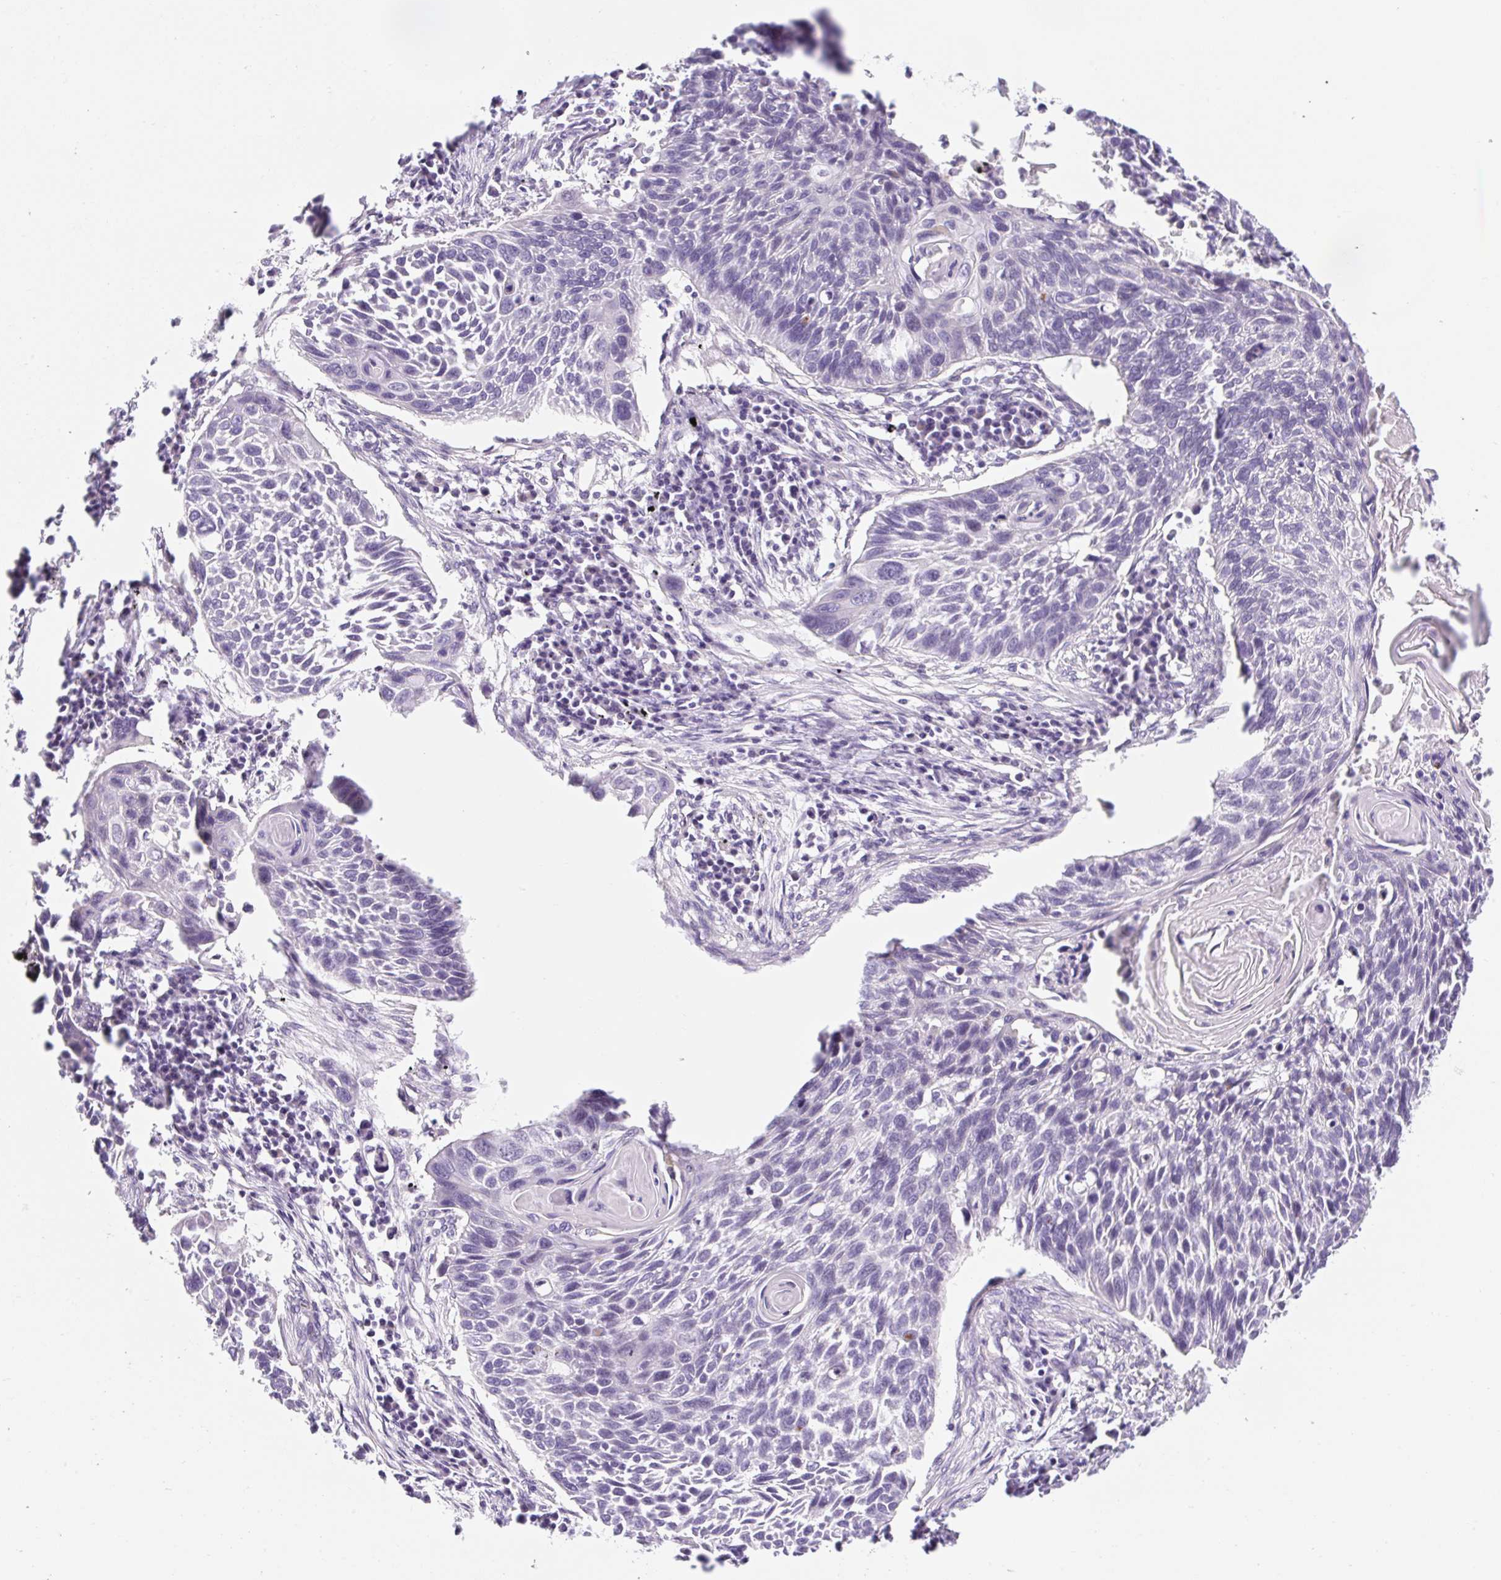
{"staining": {"intensity": "negative", "quantity": "none", "location": "none"}, "tissue": "lung cancer", "cell_type": "Tumor cells", "image_type": "cancer", "snomed": [{"axis": "morphology", "description": "Squamous cell carcinoma, NOS"}, {"axis": "topography", "description": "Lung"}], "caption": "Lung cancer was stained to show a protein in brown. There is no significant staining in tumor cells.", "gene": "BCAS1", "patient": {"sex": "male", "age": 78}}